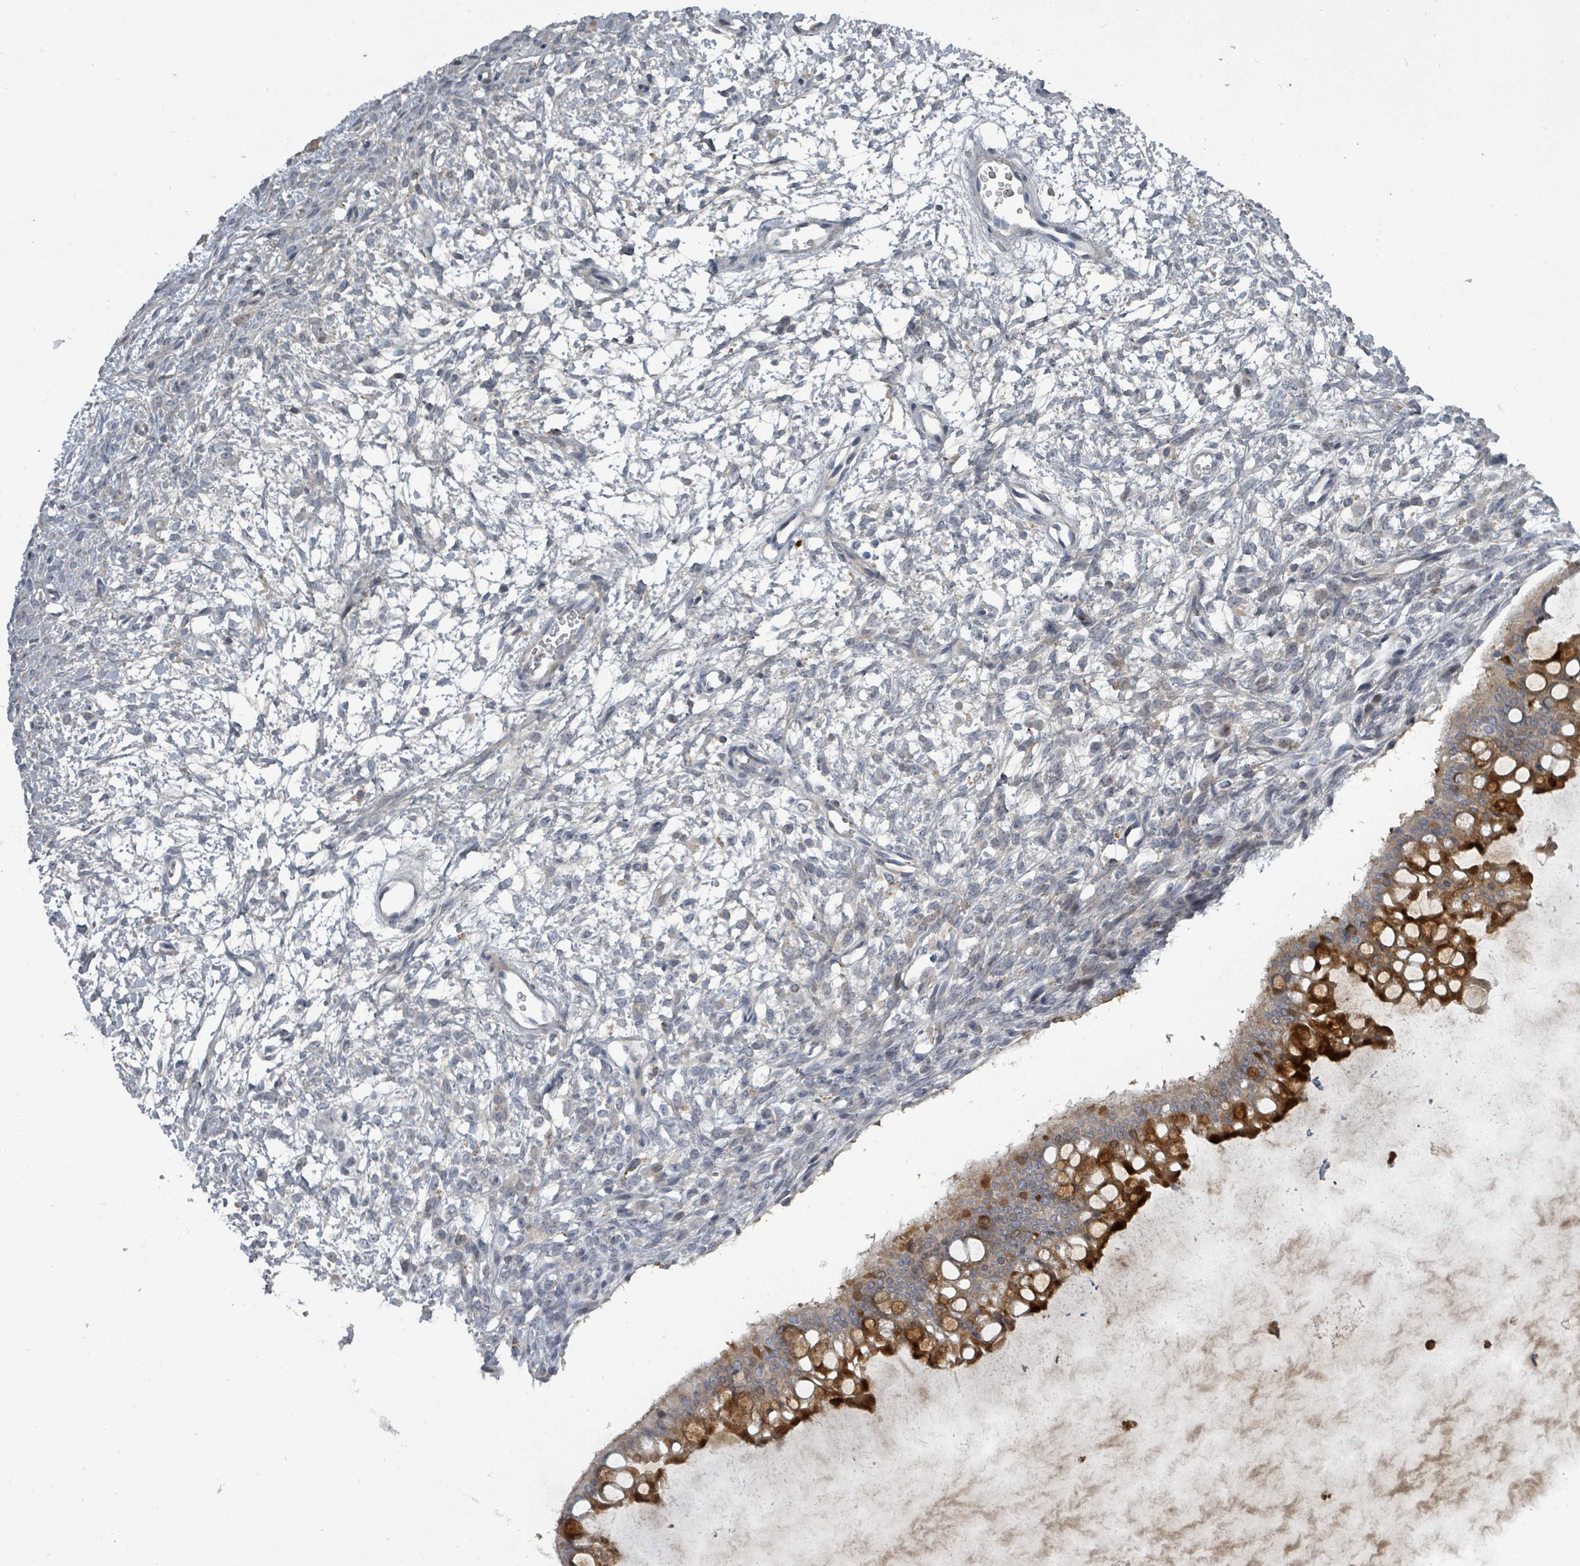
{"staining": {"intensity": "moderate", "quantity": "25%-75%", "location": "cytoplasmic/membranous"}, "tissue": "ovarian cancer", "cell_type": "Tumor cells", "image_type": "cancer", "snomed": [{"axis": "morphology", "description": "Cystadenocarcinoma, mucinous, NOS"}, {"axis": "topography", "description": "Ovary"}], "caption": "This histopathology image reveals mucinous cystadenocarcinoma (ovarian) stained with immunohistochemistry (IHC) to label a protein in brown. The cytoplasmic/membranous of tumor cells show moderate positivity for the protein. Nuclei are counter-stained blue.", "gene": "LEFTY2", "patient": {"sex": "female", "age": 73}}